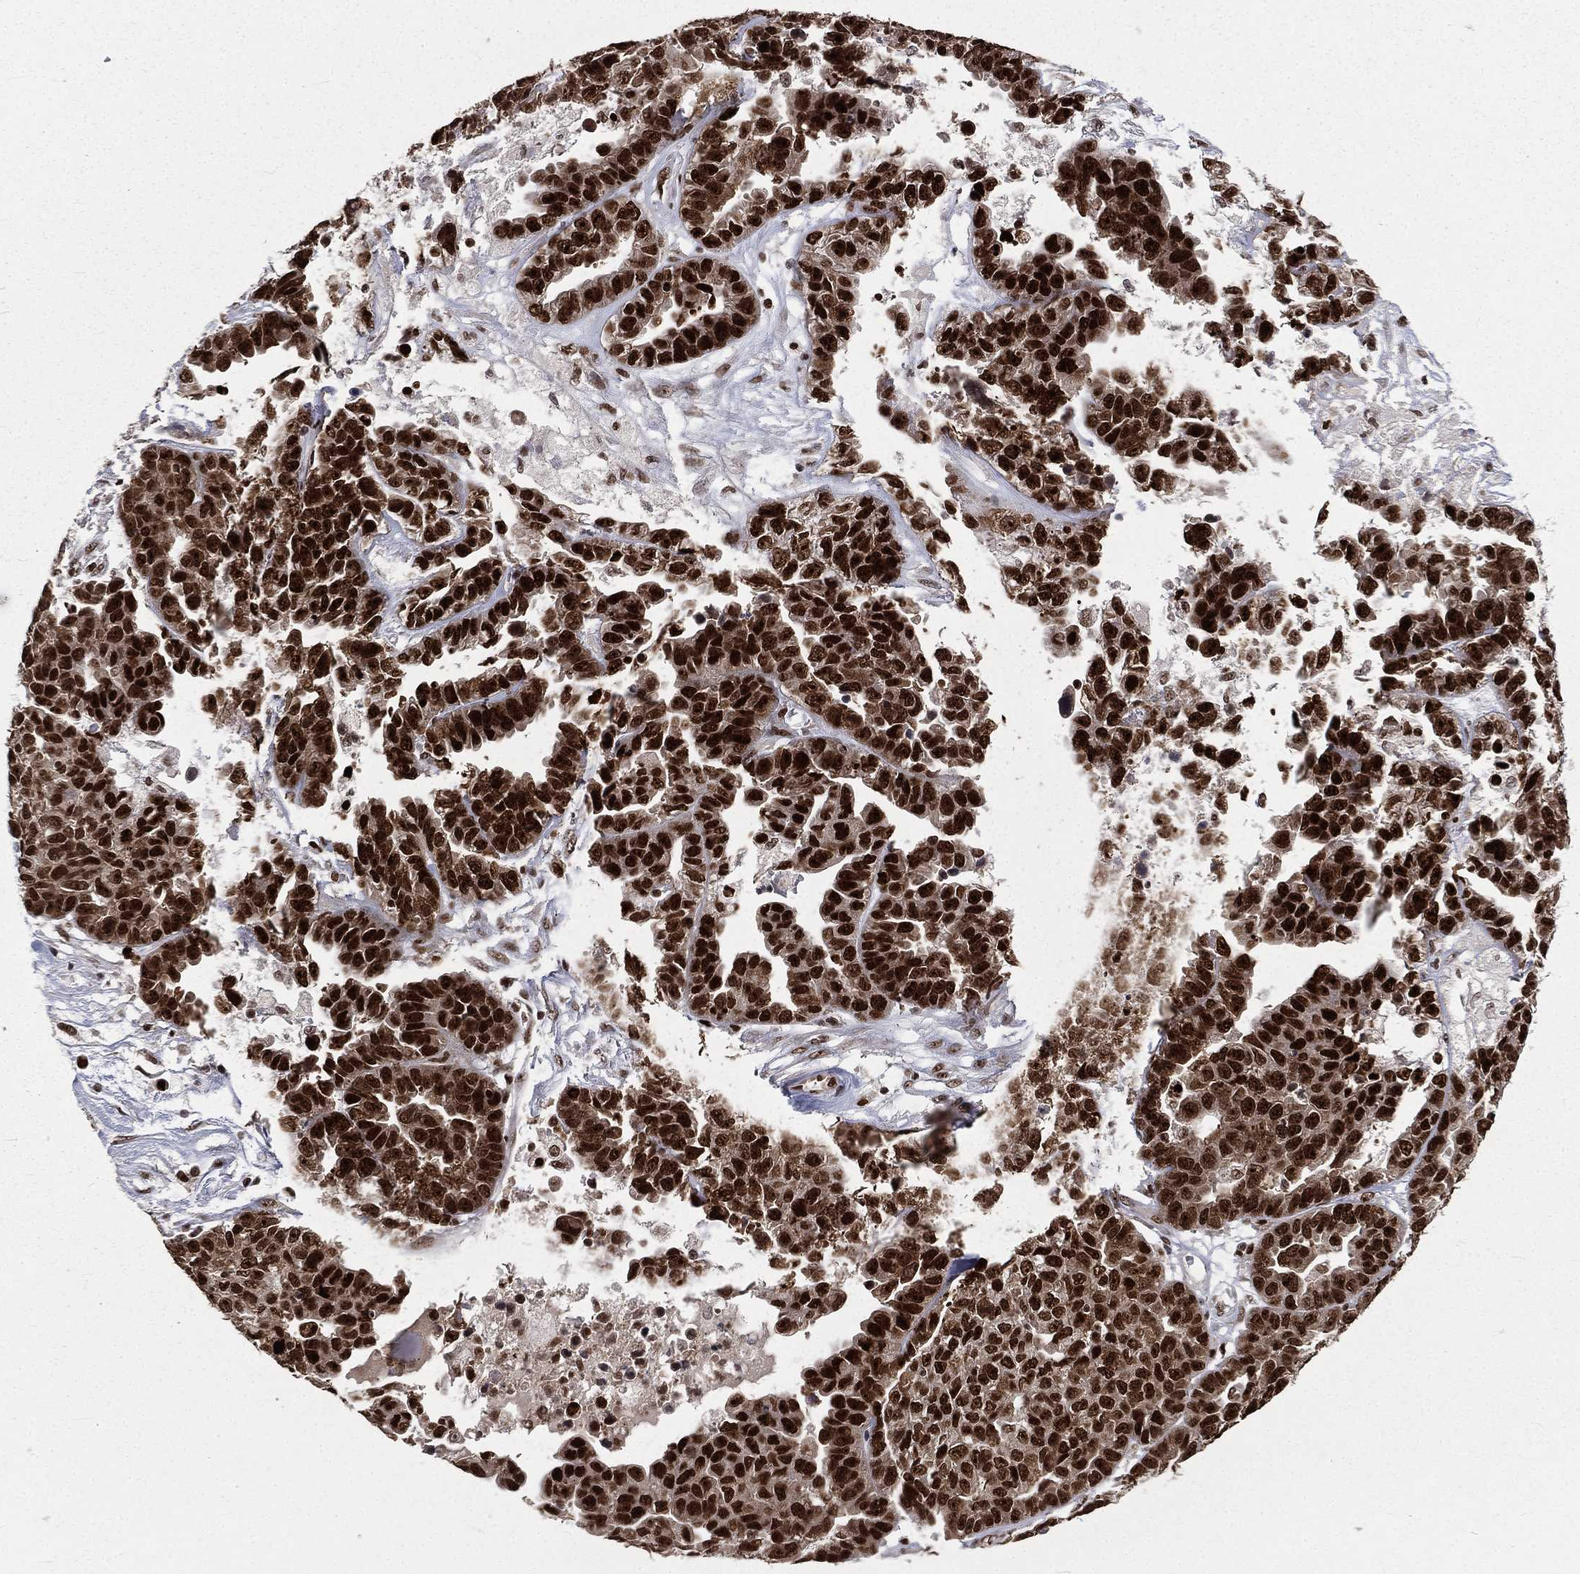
{"staining": {"intensity": "strong", "quantity": ">75%", "location": "nuclear"}, "tissue": "ovarian cancer", "cell_type": "Tumor cells", "image_type": "cancer", "snomed": [{"axis": "morphology", "description": "Cystadenocarcinoma, serous, NOS"}, {"axis": "topography", "description": "Ovary"}], "caption": "Brown immunohistochemical staining in human ovarian serous cystadenocarcinoma demonstrates strong nuclear staining in about >75% of tumor cells.", "gene": "POLB", "patient": {"sex": "female", "age": 87}}